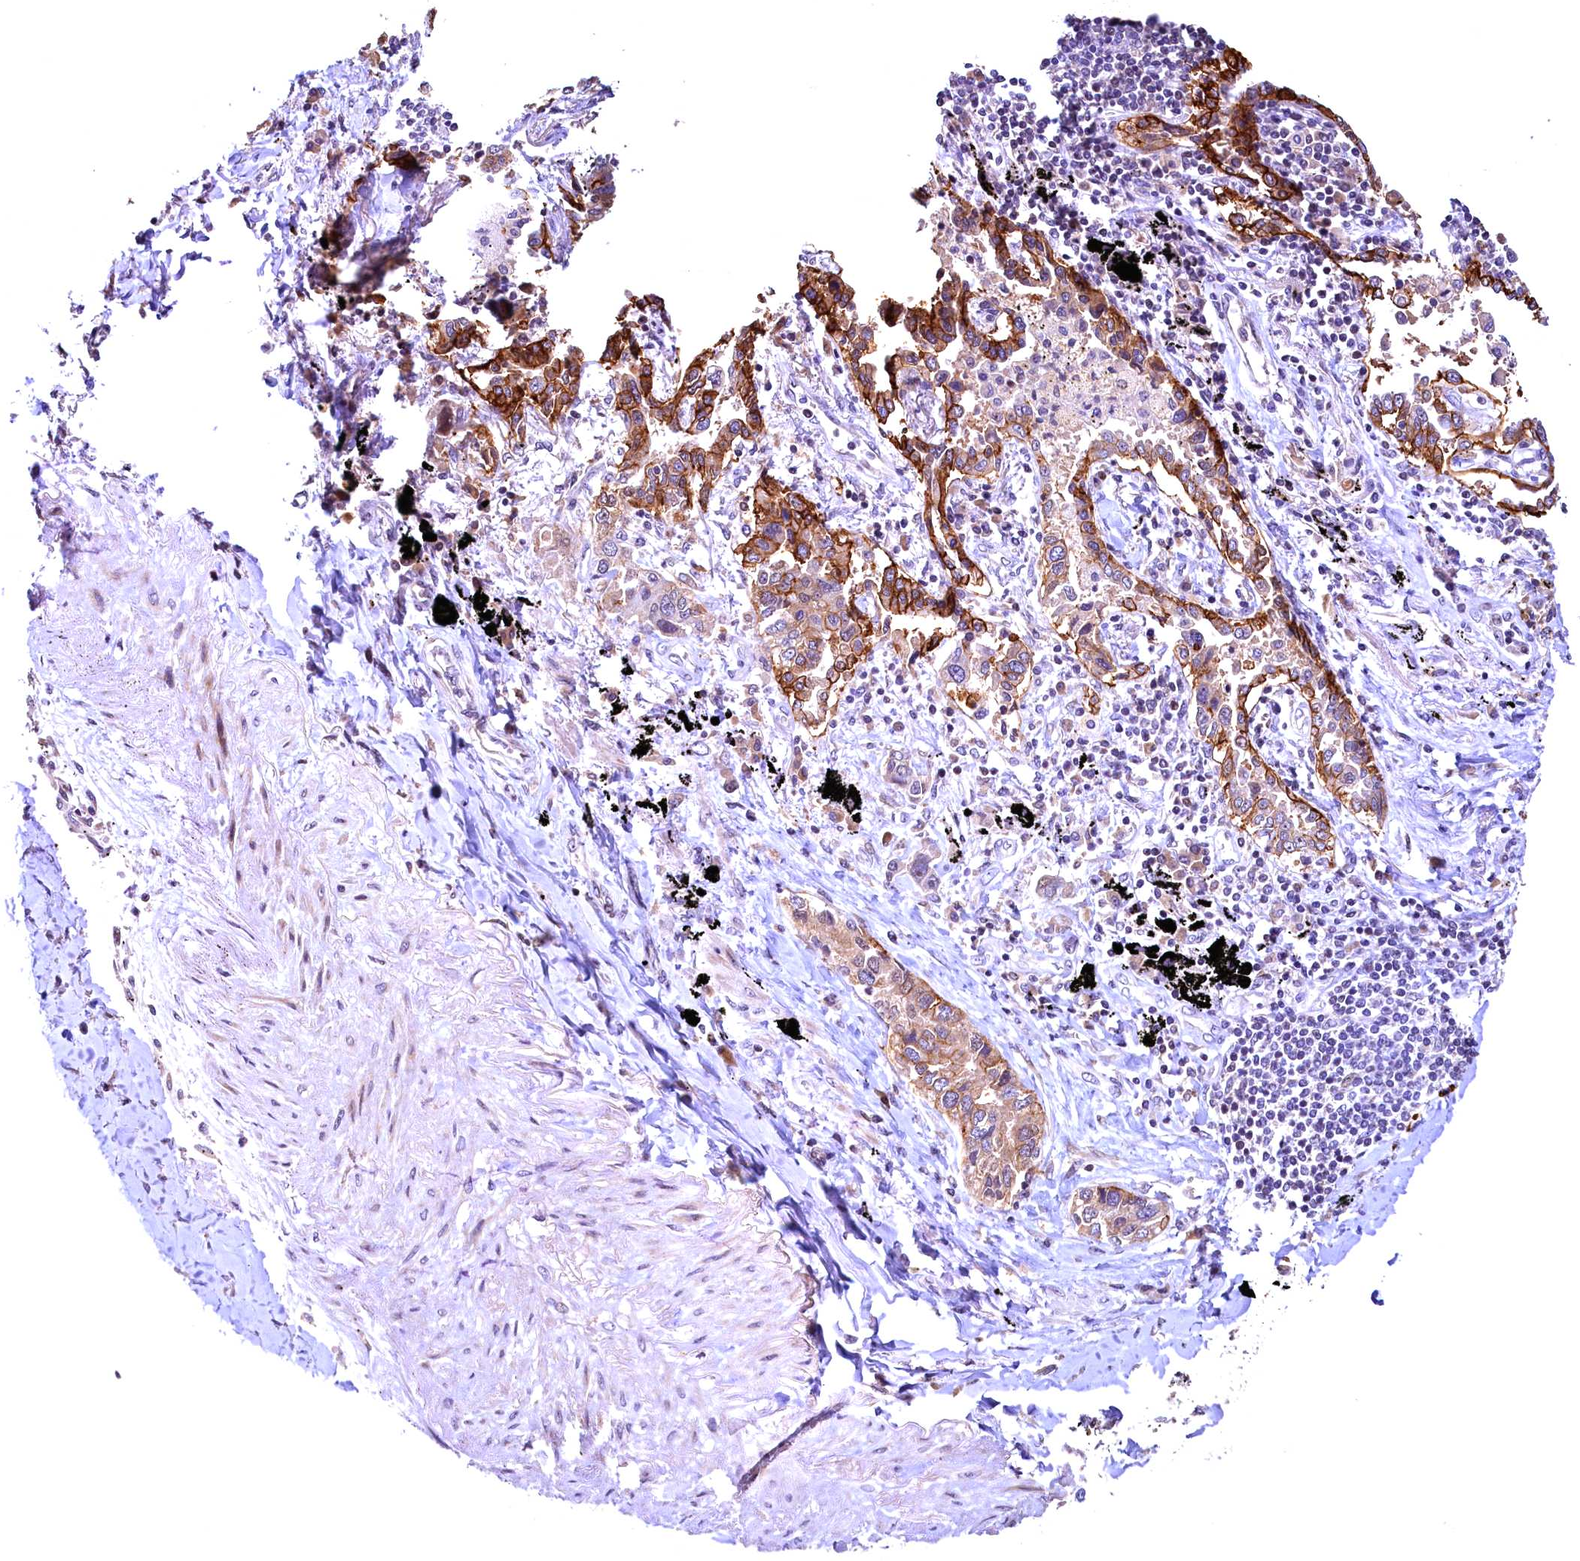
{"staining": {"intensity": "moderate", "quantity": ">75%", "location": "cytoplasmic/membranous"}, "tissue": "lung cancer", "cell_type": "Tumor cells", "image_type": "cancer", "snomed": [{"axis": "morphology", "description": "Adenocarcinoma, NOS"}, {"axis": "topography", "description": "Lung"}], "caption": "Human lung cancer (adenocarcinoma) stained with a protein marker displays moderate staining in tumor cells.", "gene": "LATS2", "patient": {"sex": "male", "age": 67}}